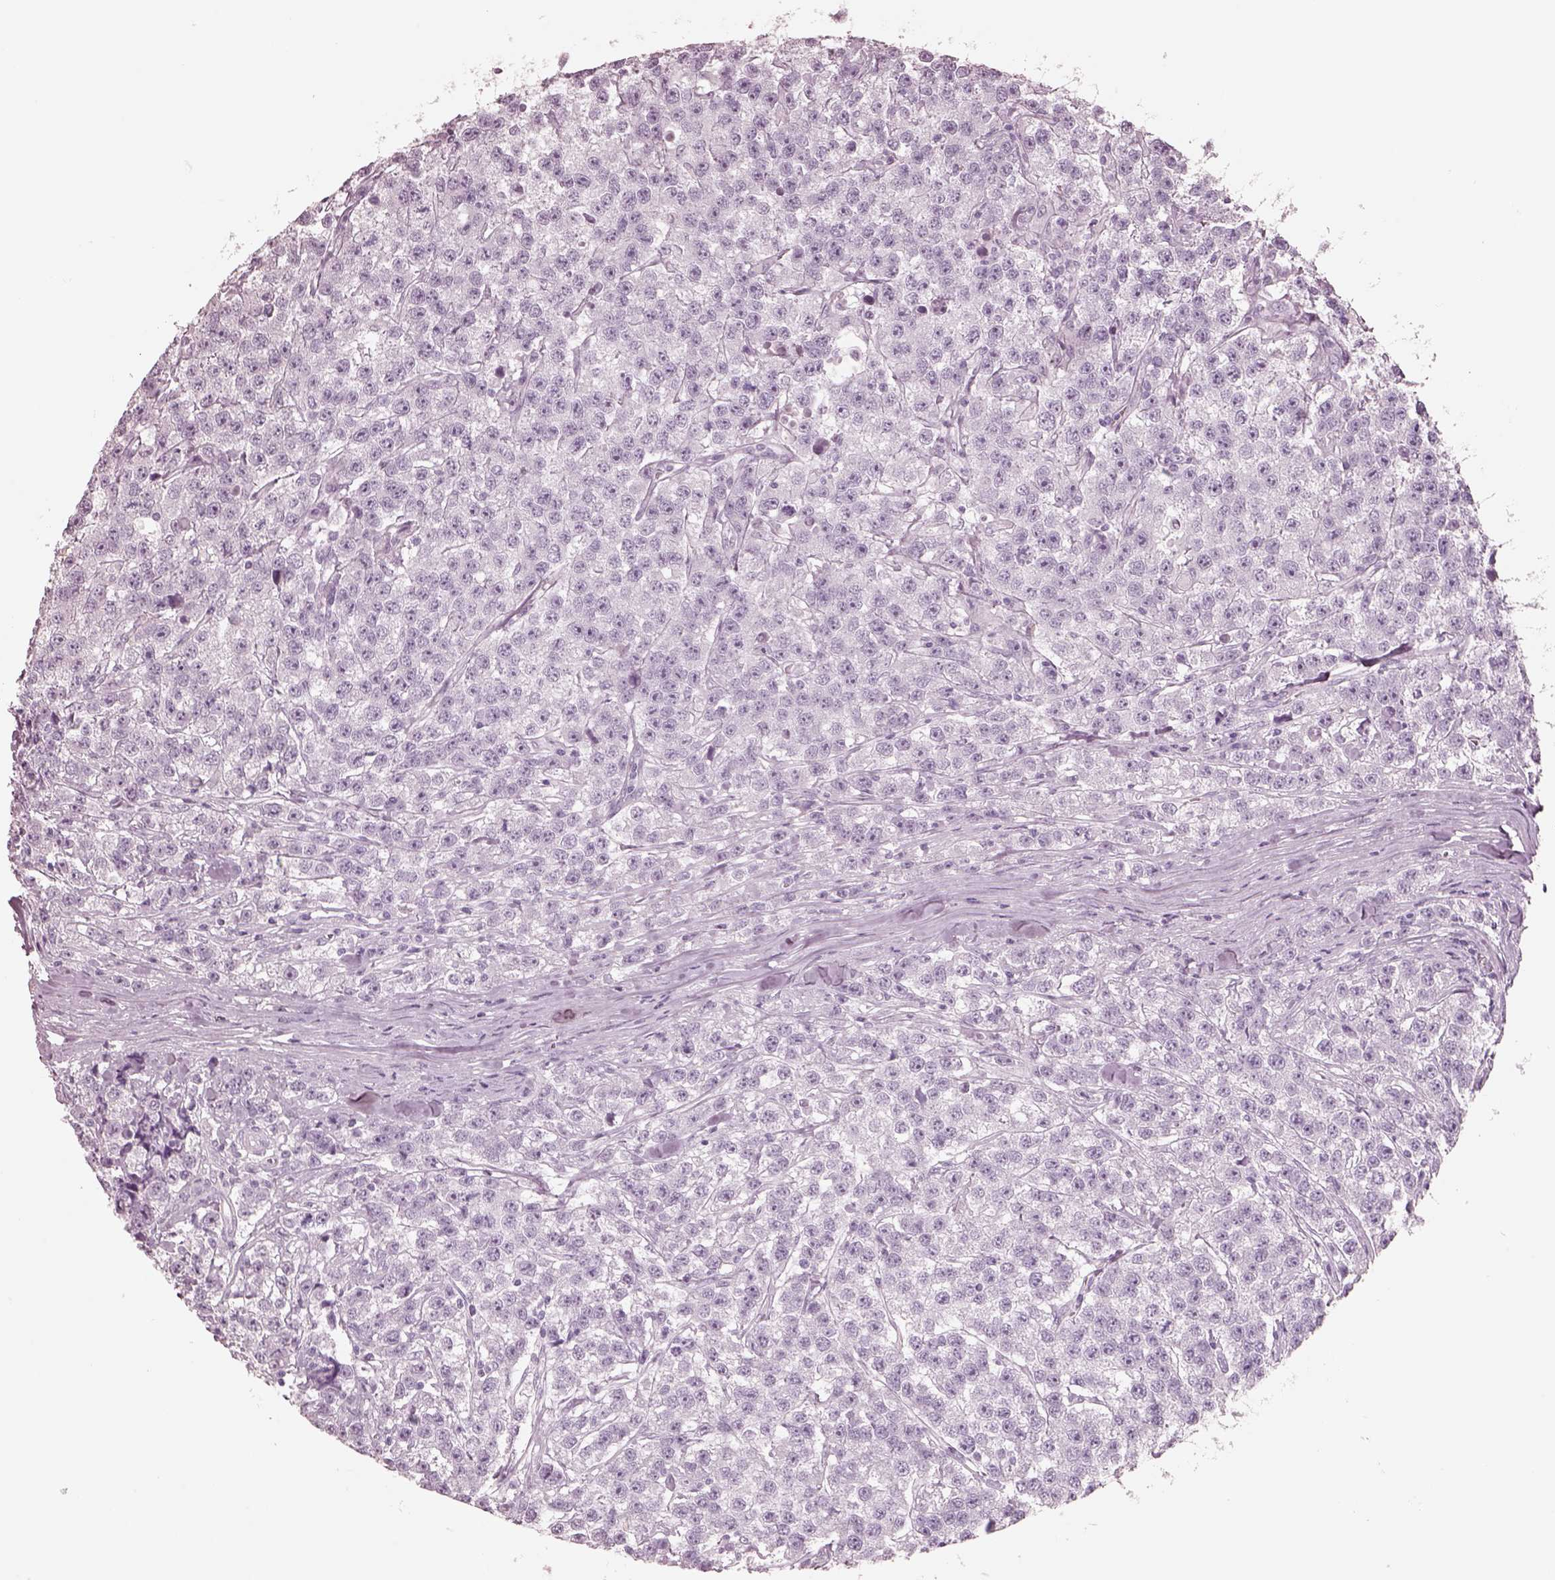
{"staining": {"intensity": "negative", "quantity": "none", "location": "none"}, "tissue": "testis cancer", "cell_type": "Tumor cells", "image_type": "cancer", "snomed": [{"axis": "morphology", "description": "Seminoma, NOS"}, {"axis": "topography", "description": "Testis"}], "caption": "IHC of seminoma (testis) exhibits no positivity in tumor cells.", "gene": "ELANE", "patient": {"sex": "male", "age": 59}}